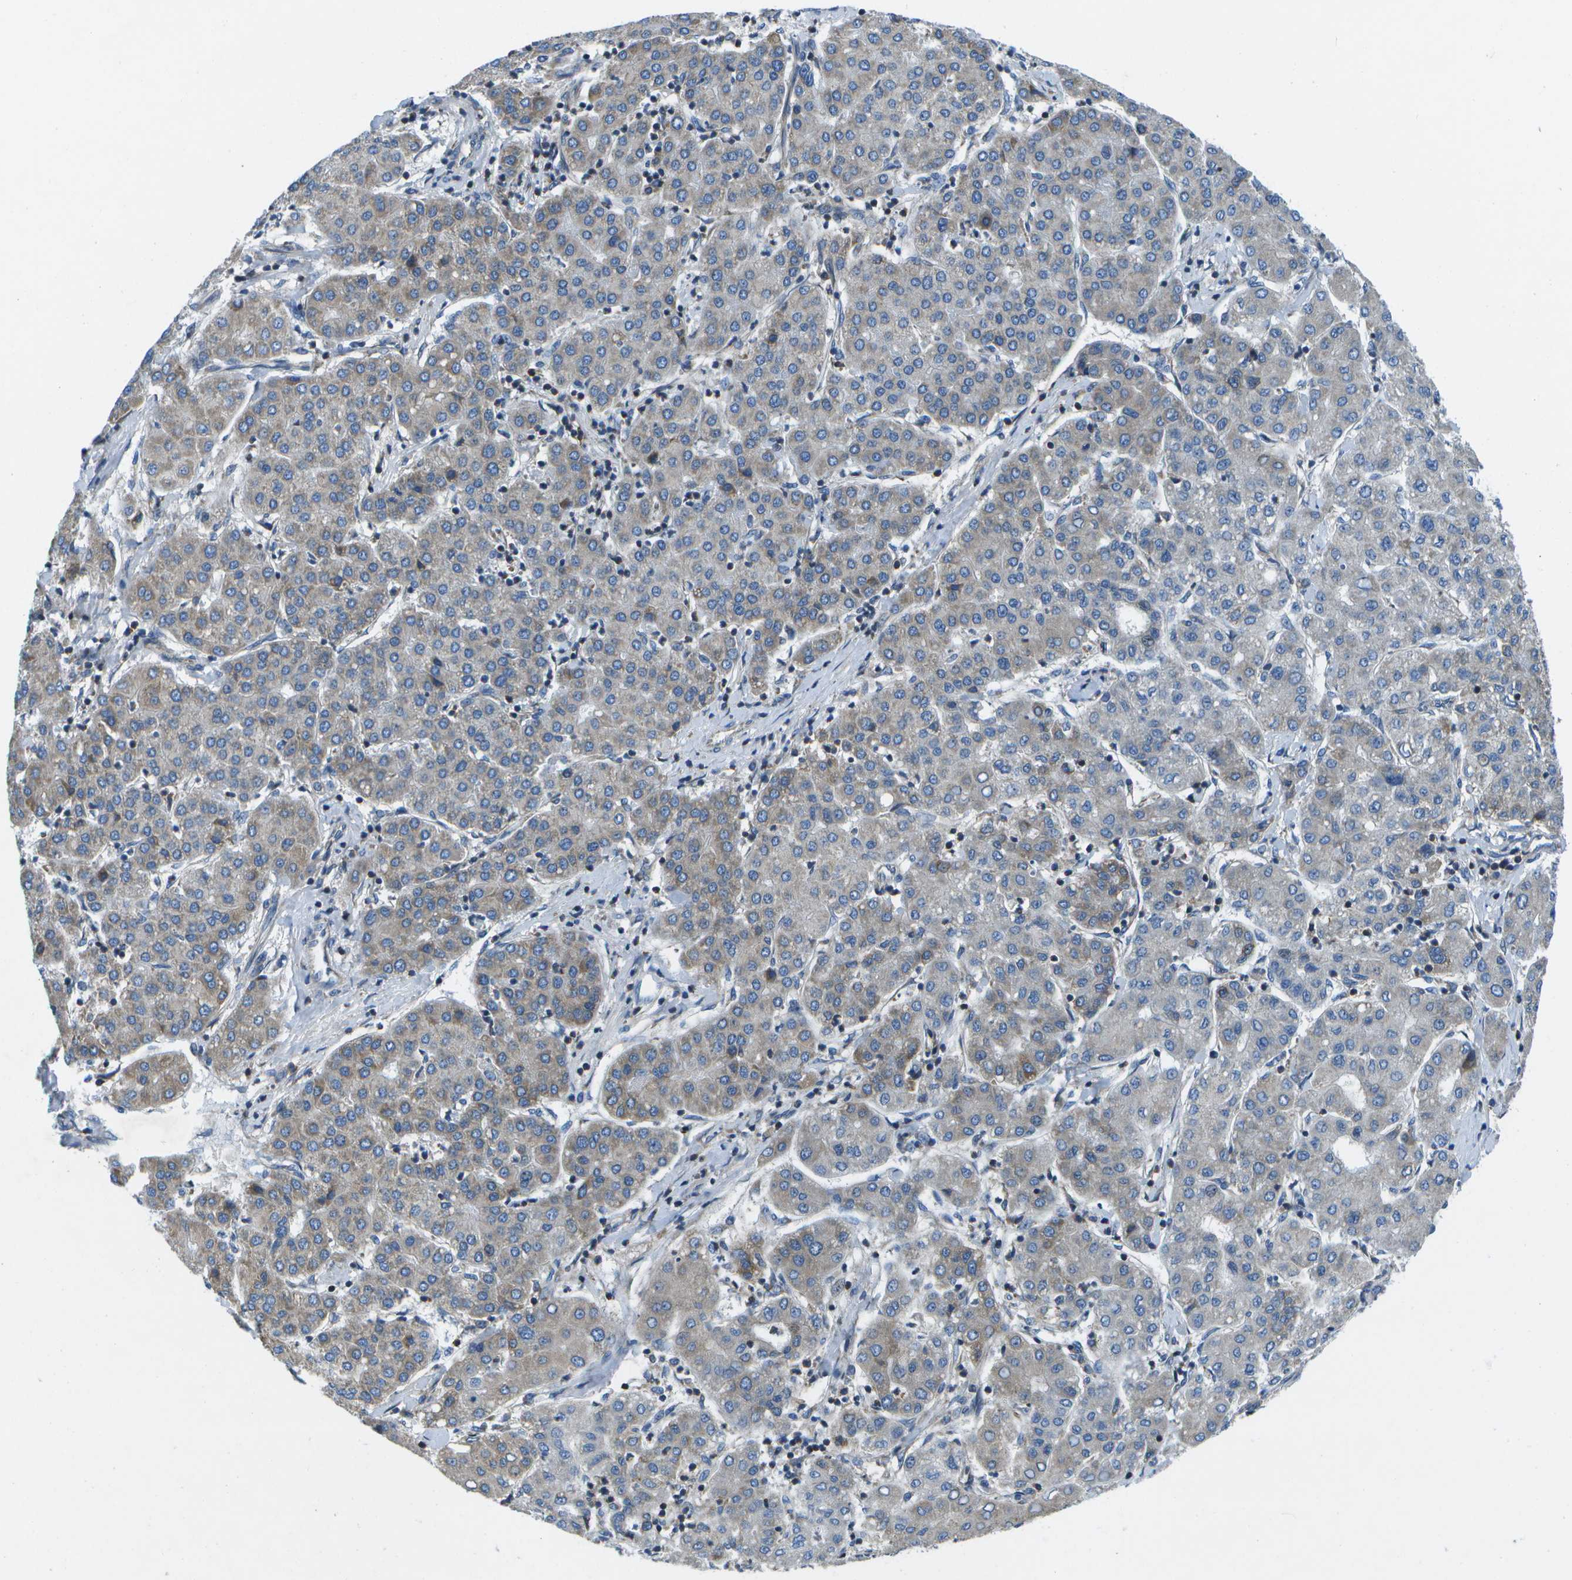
{"staining": {"intensity": "weak", "quantity": "25%-75%", "location": "cytoplasmic/membranous"}, "tissue": "liver cancer", "cell_type": "Tumor cells", "image_type": "cancer", "snomed": [{"axis": "morphology", "description": "Carcinoma, Hepatocellular, NOS"}, {"axis": "topography", "description": "Liver"}], "caption": "Protein expression analysis of human liver cancer reveals weak cytoplasmic/membranous positivity in about 25%-75% of tumor cells. Nuclei are stained in blue.", "gene": "GDF5", "patient": {"sex": "male", "age": 65}}